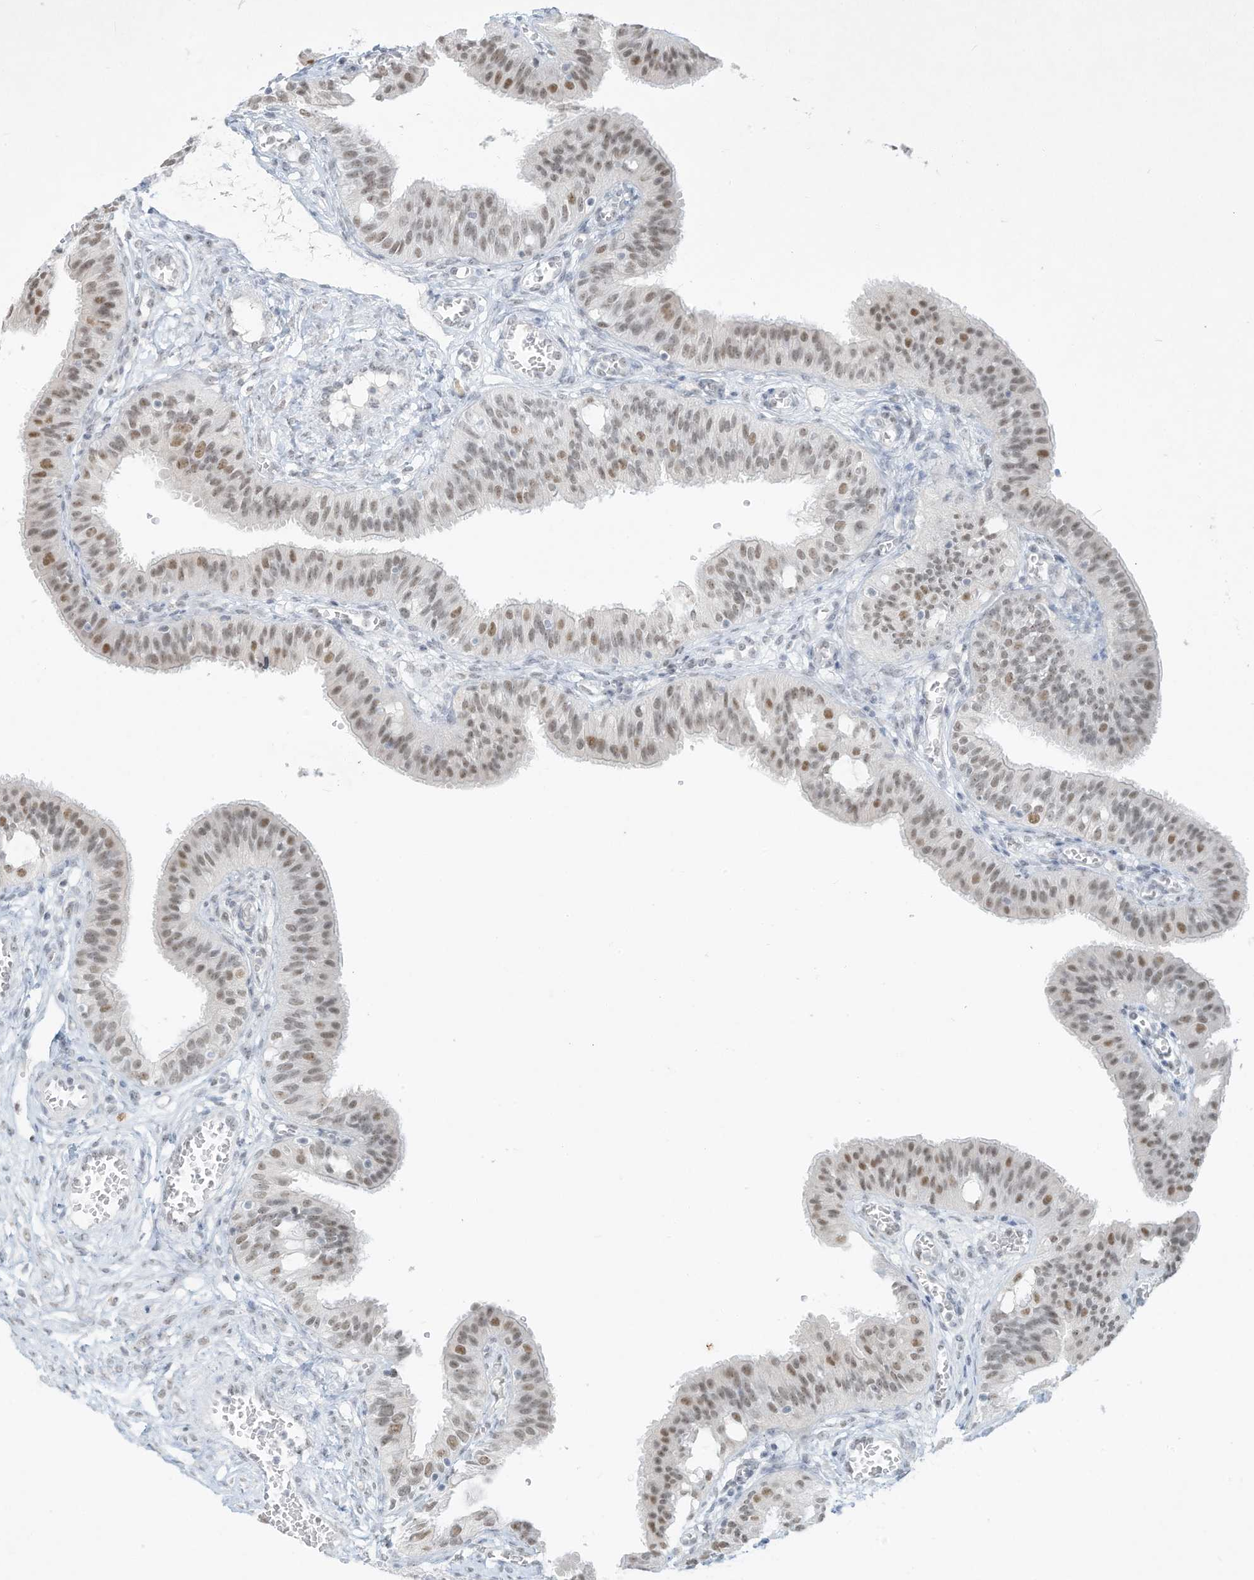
{"staining": {"intensity": "moderate", "quantity": "<25%", "location": "nuclear"}, "tissue": "fallopian tube", "cell_type": "Glandular cells", "image_type": "normal", "snomed": [{"axis": "morphology", "description": "Normal tissue, NOS"}, {"axis": "topography", "description": "Fallopian tube"}, {"axis": "topography", "description": "Ovary"}], "caption": "A photomicrograph showing moderate nuclear expression in about <25% of glandular cells in unremarkable fallopian tube, as visualized by brown immunohistochemical staining.", "gene": "PGC", "patient": {"sex": "female", "age": 42}}